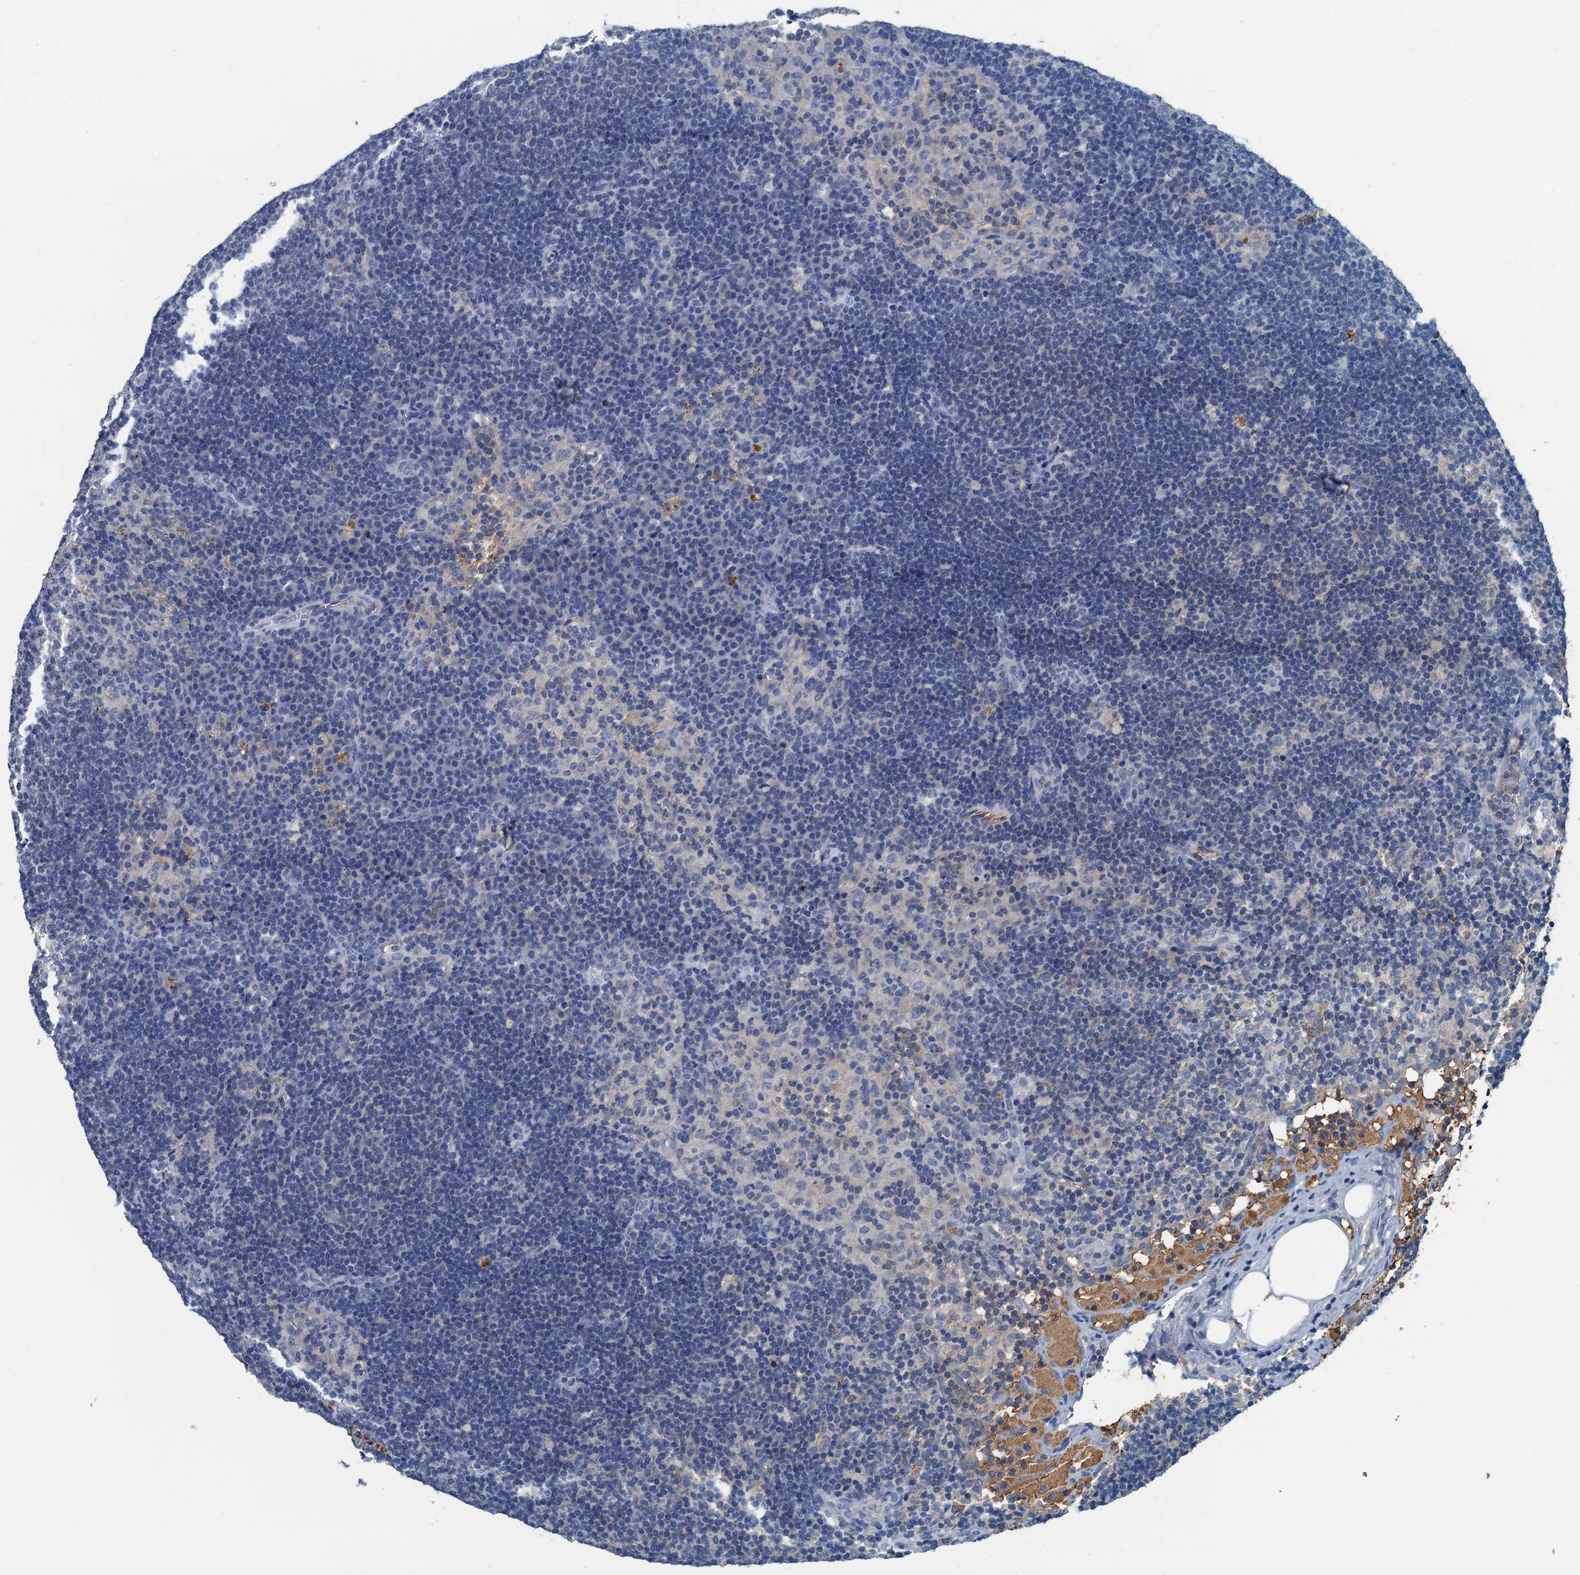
{"staining": {"intensity": "negative", "quantity": "none", "location": "none"}, "tissue": "lymph node", "cell_type": "Germinal center cells", "image_type": "normal", "snomed": [{"axis": "morphology", "description": "Normal tissue, NOS"}, {"axis": "topography", "description": "Lymph node"}], "caption": "This is a micrograph of IHC staining of normal lymph node, which shows no expression in germinal center cells.", "gene": "LSM14B", "patient": {"sex": "female", "age": 70}}